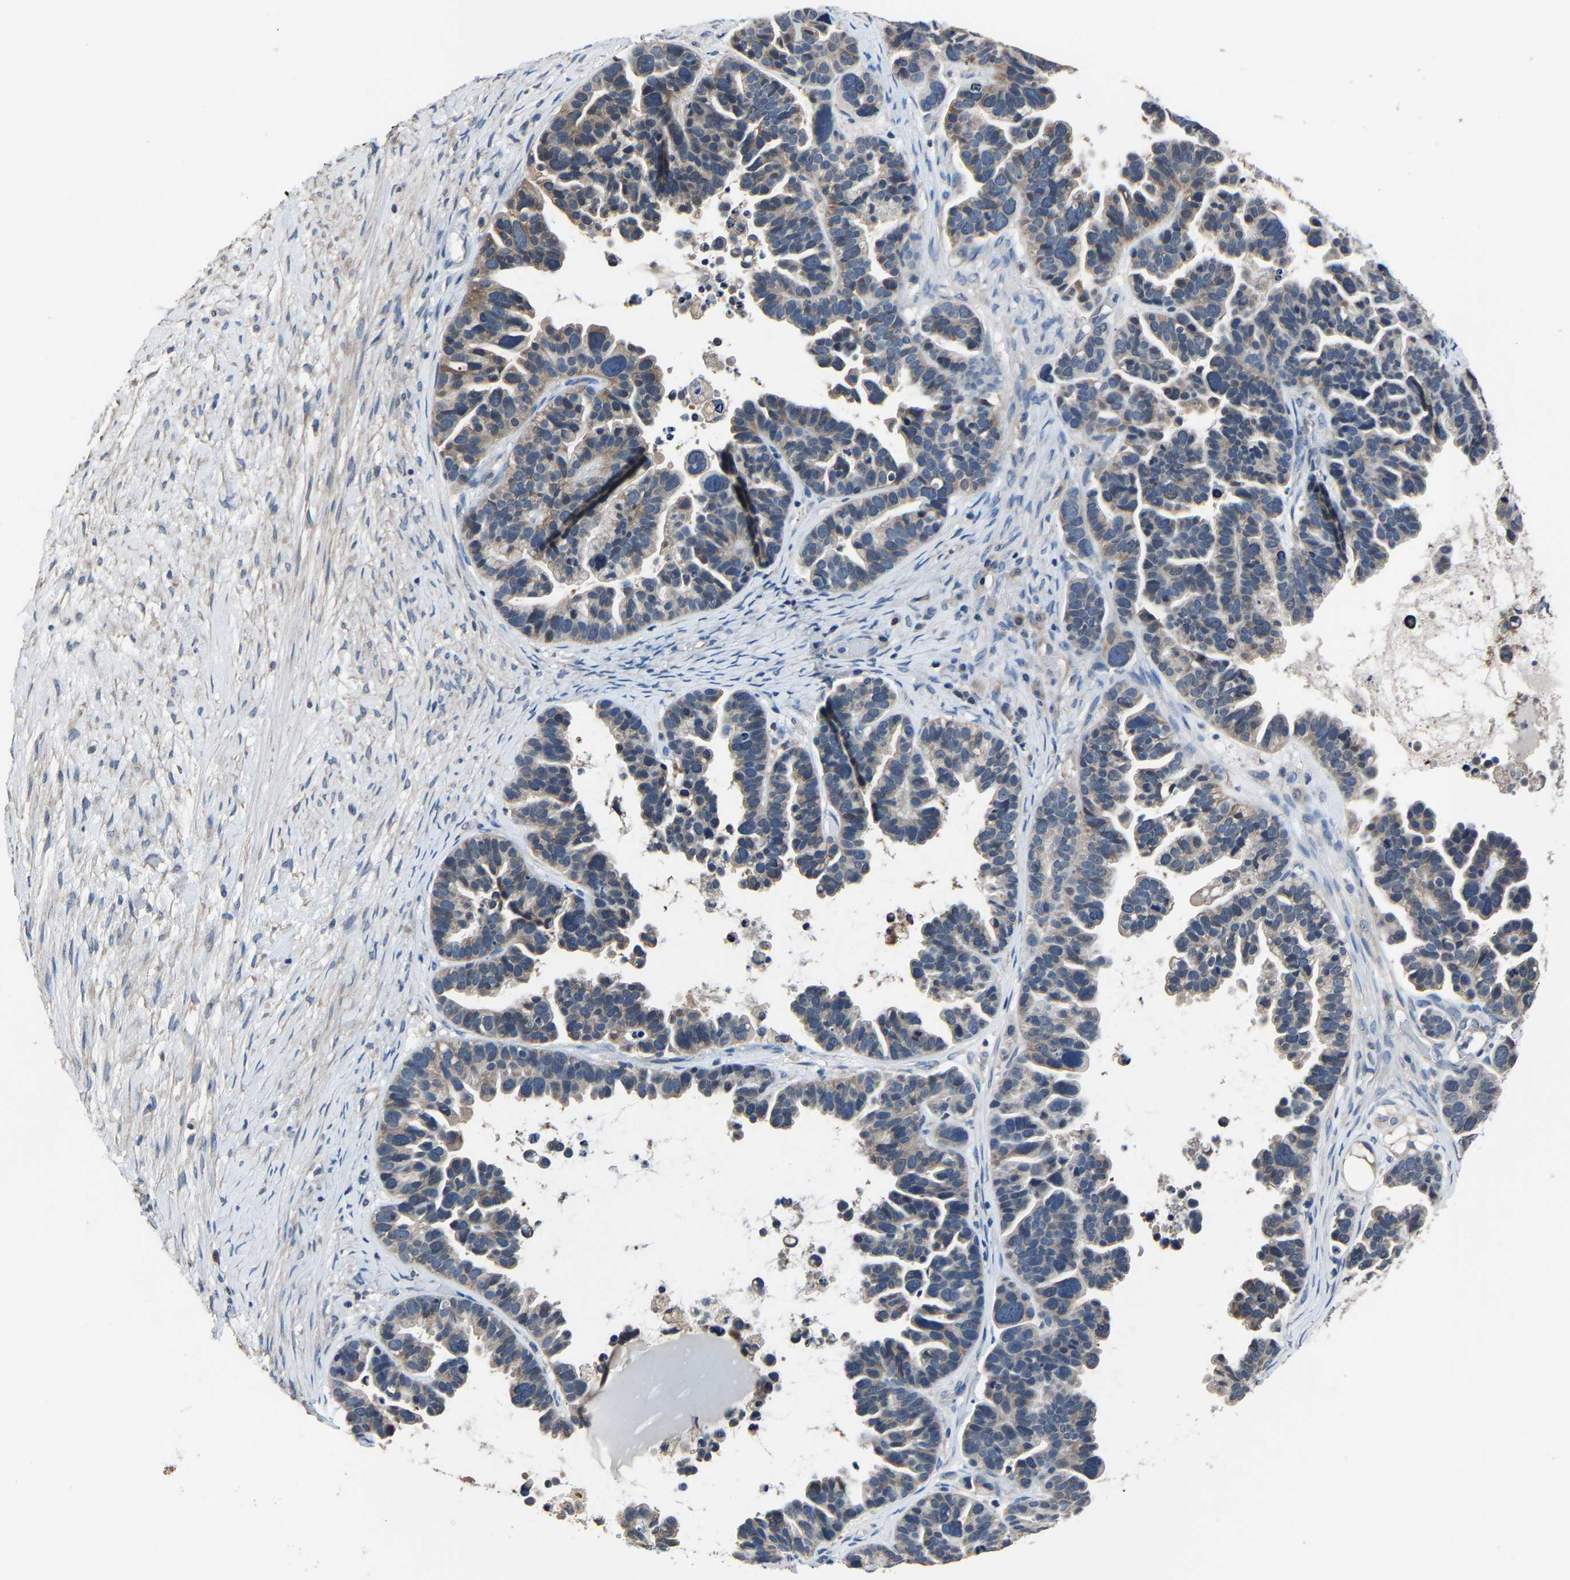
{"staining": {"intensity": "weak", "quantity": "<25%", "location": "cytoplasmic/membranous"}, "tissue": "ovarian cancer", "cell_type": "Tumor cells", "image_type": "cancer", "snomed": [{"axis": "morphology", "description": "Cystadenocarcinoma, serous, NOS"}, {"axis": "topography", "description": "Ovary"}], "caption": "A micrograph of ovarian cancer (serous cystadenocarcinoma) stained for a protein displays no brown staining in tumor cells.", "gene": "STRBP", "patient": {"sex": "female", "age": 56}}